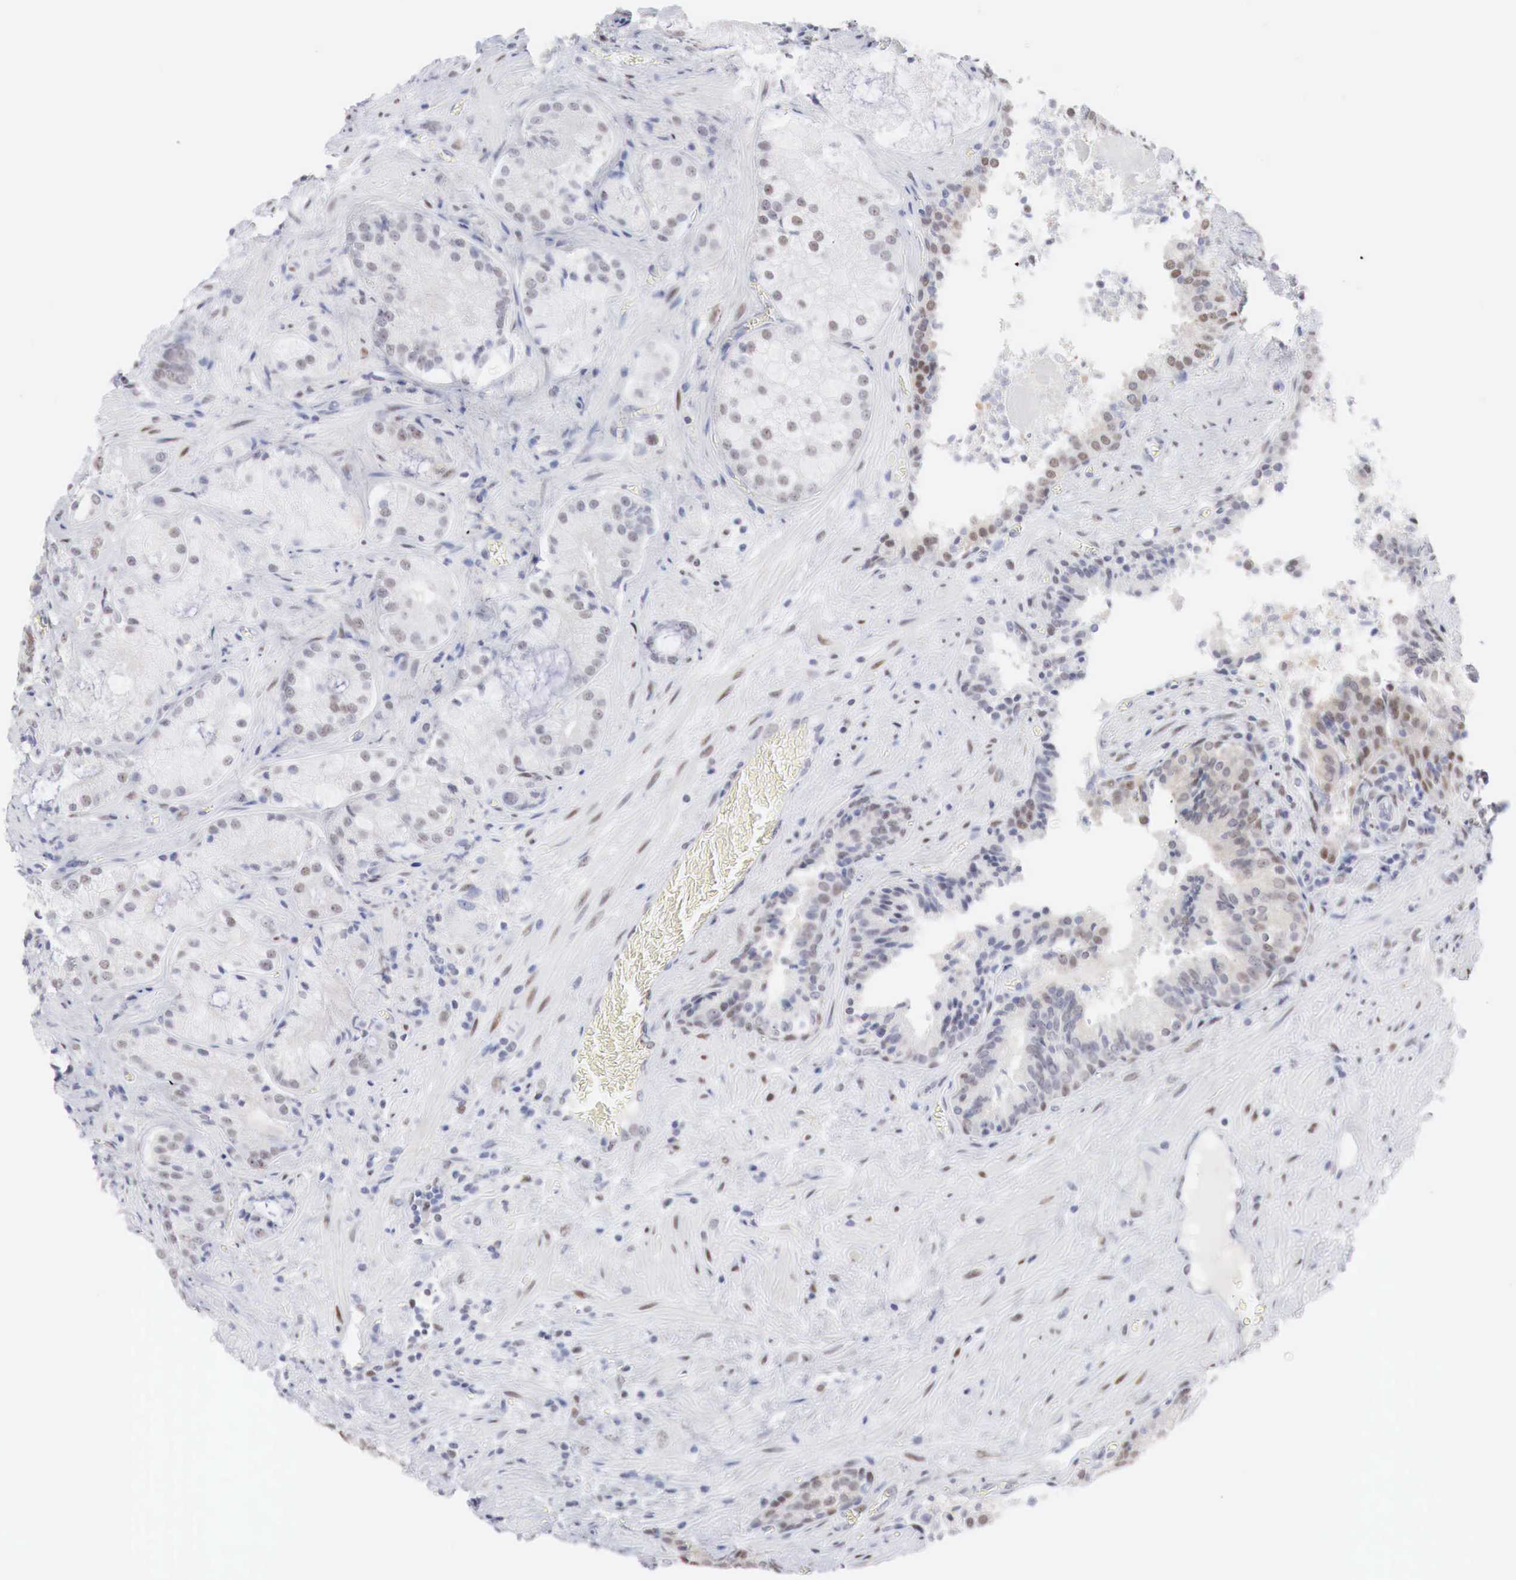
{"staining": {"intensity": "weak", "quantity": "25%-75%", "location": "nuclear"}, "tissue": "prostate cancer", "cell_type": "Tumor cells", "image_type": "cancer", "snomed": [{"axis": "morphology", "description": "Adenocarcinoma, Medium grade"}, {"axis": "topography", "description": "Prostate"}], "caption": "Weak nuclear expression for a protein is appreciated in about 25%-75% of tumor cells of medium-grade adenocarcinoma (prostate) using IHC.", "gene": "FOXP2", "patient": {"sex": "male", "age": 70}}